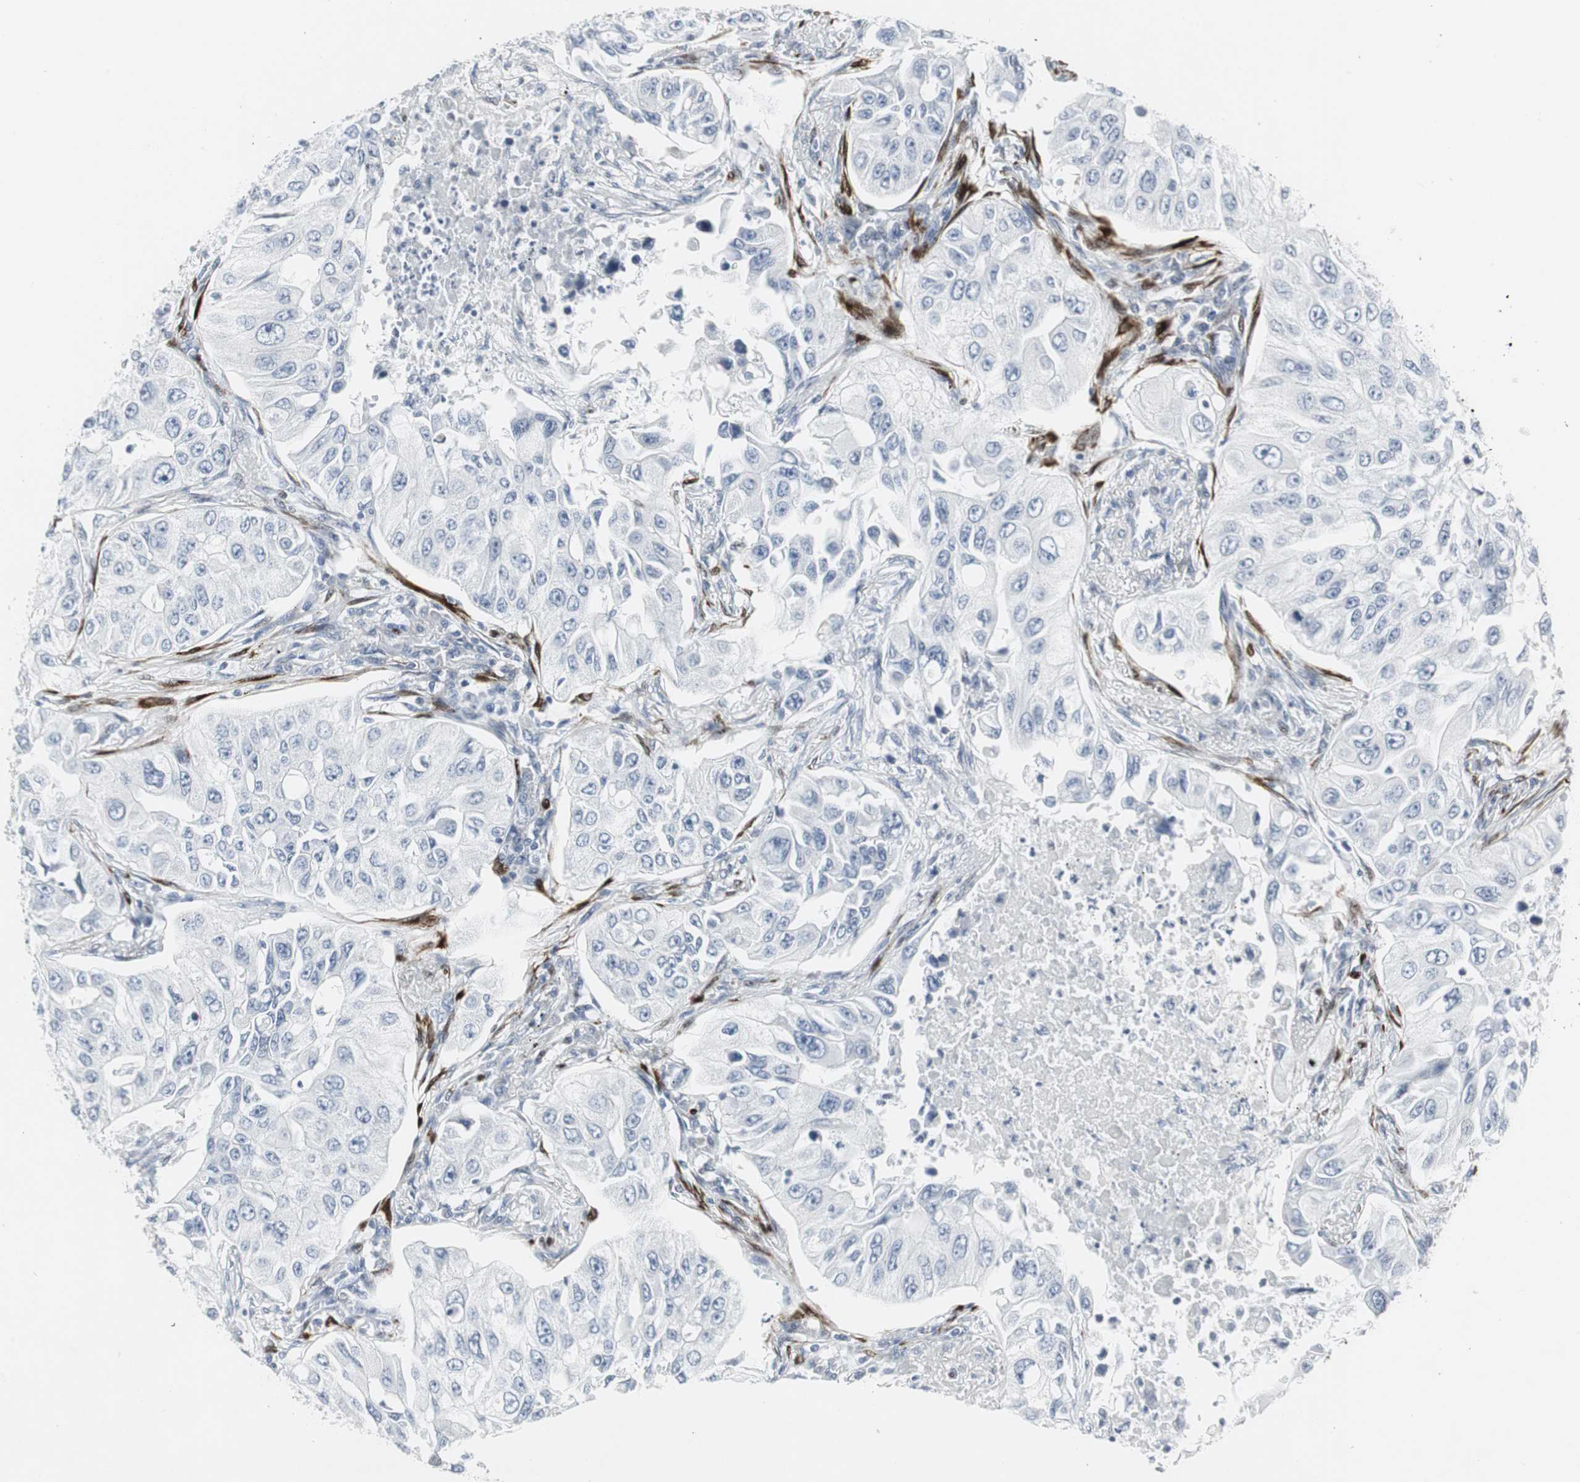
{"staining": {"intensity": "negative", "quantity": "none", "location": "none"}, "tissue": "lung cancer", "cell_type": "Tumor cells", "image_type": "cancer", "snomed": [{"axis": "morphology", "description": "Adenocarcinoma, NOS"}, {"axis": "topography", "description": "Lung"}], "caption": "Lung cancer was stained to show a protein in brown. There is no significant positivity in tumor cells.", "gene": "PPP1R14A", "patient": {"sex": "male", "age": 84}}